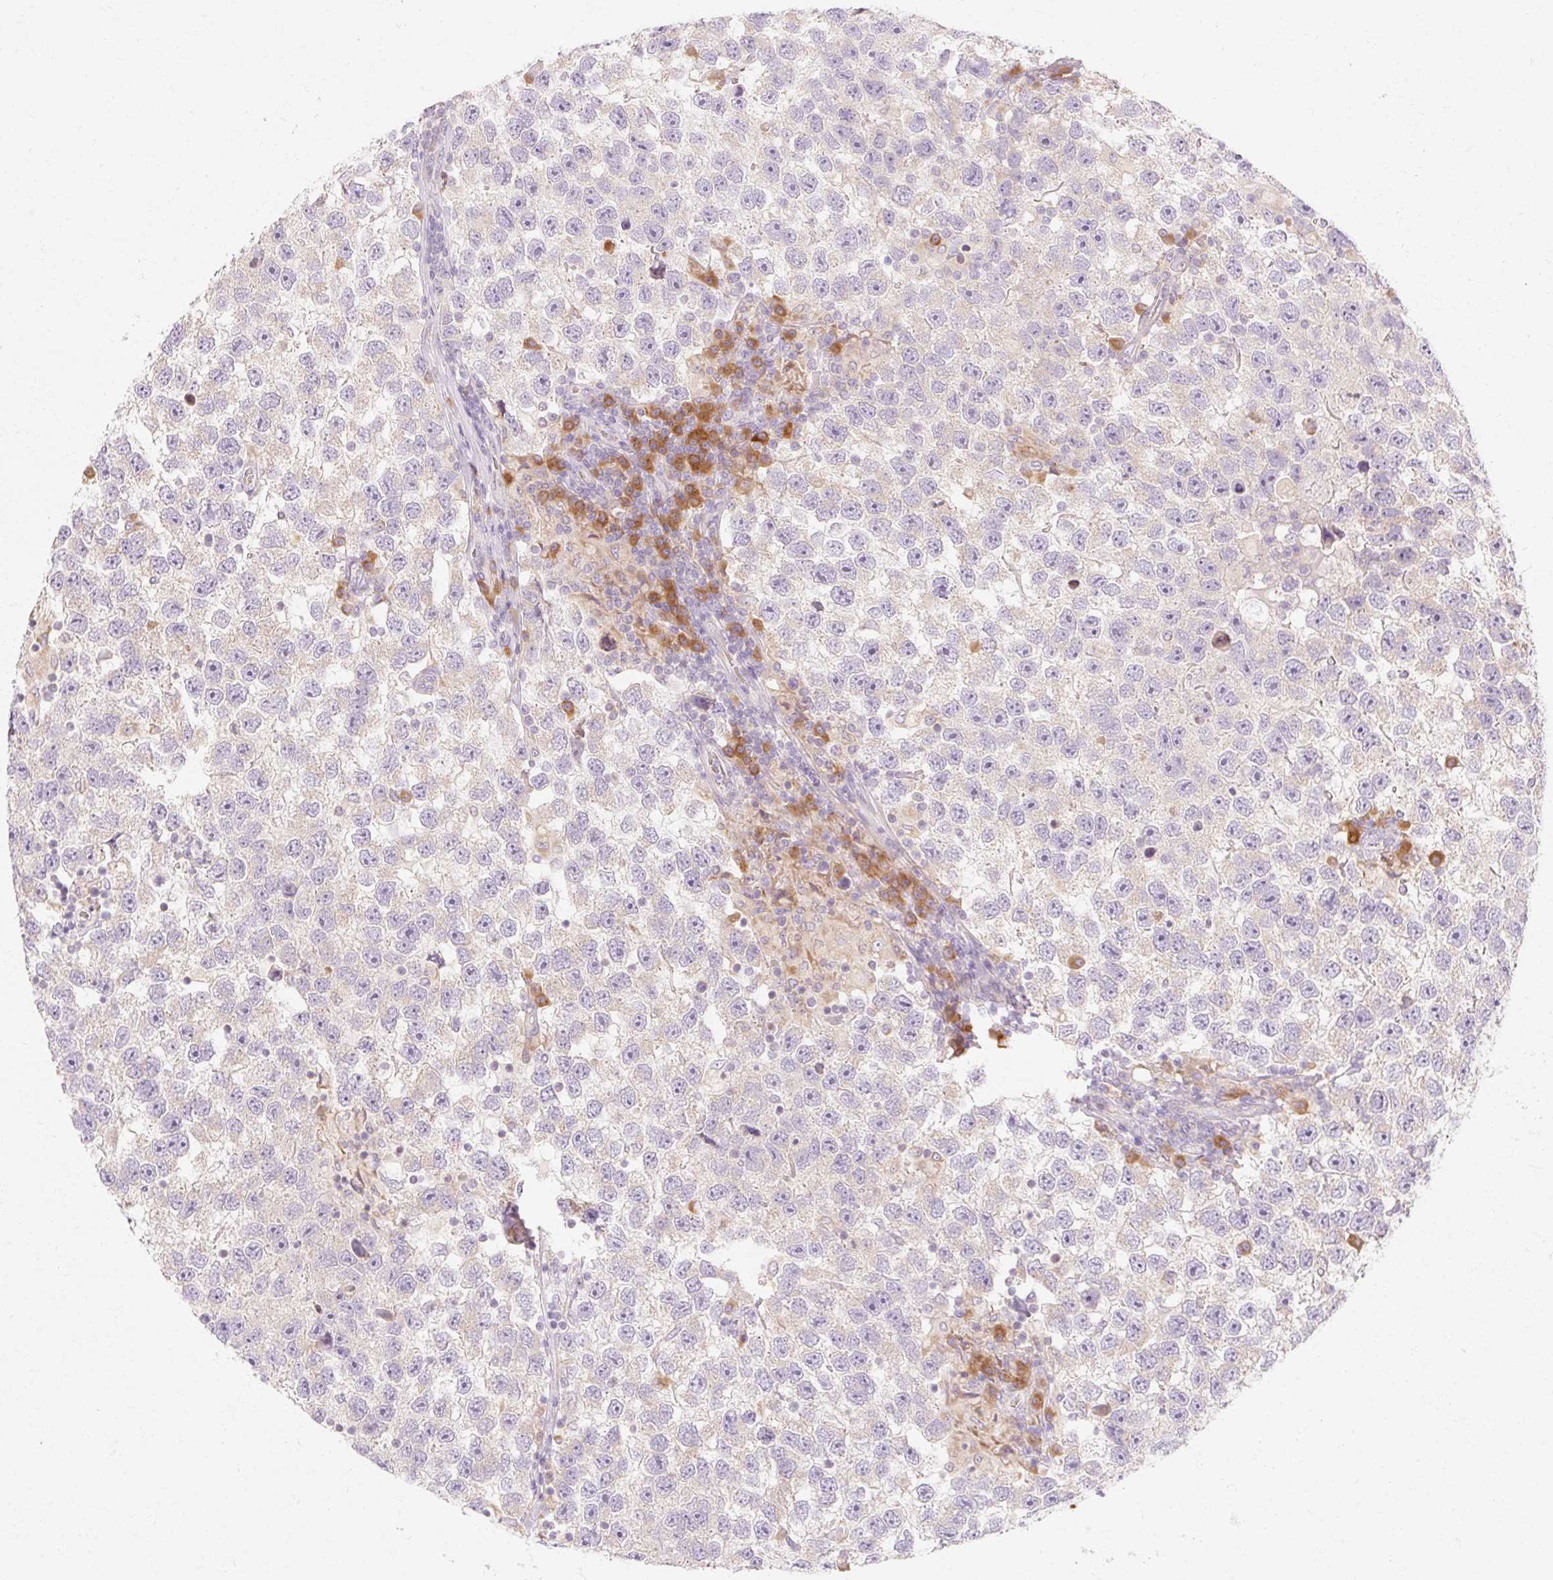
{"staining": {"intensity": "negative", "quantity": "none", "location": "none"}, "tissue": "testis cancer", "cell_type": "Tumor cells", "image_type": "cancer", "snomed": [{"axis": "morphology", "description": "Seminoma, NOS"}, {"axis": "topography", "description": "Testis"}], "caption": "DAB immunohistochemical staining of human testis seminoma shows no significant expression in tumor cells. The staining is performed using DAB brown chromogen with nuclei counter-stained in using hematoxylin.", "gene": "MYO1D", "patient": {"sex": "male", "age": 26}}